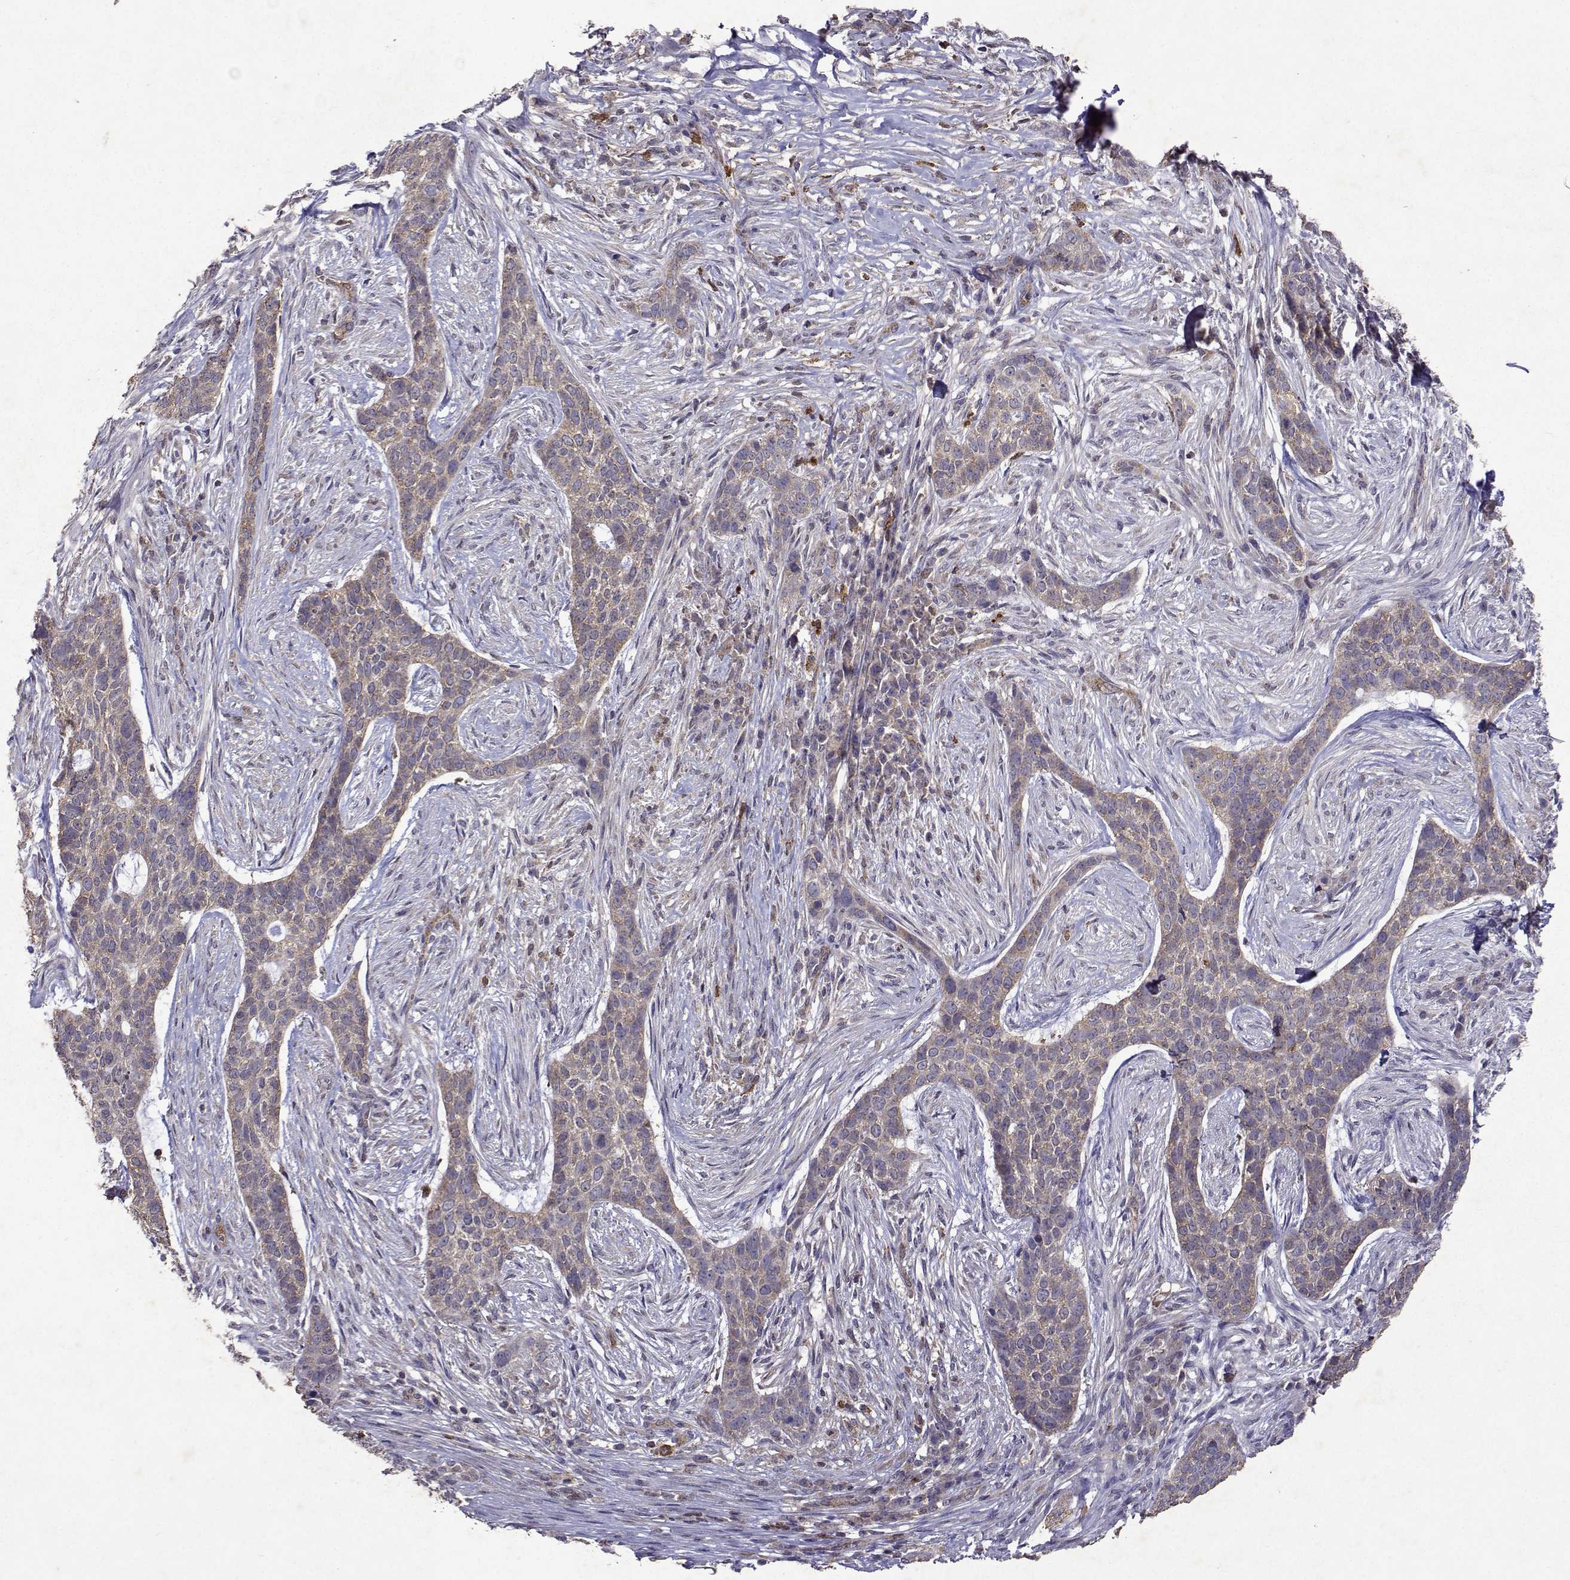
{"staining": {"intensity": "negative", "quantity": "none", "location": "none"}, "tissue": "skin cancer", "cell_type": "Tumor cells", "image_type": "cancer", "snomed": [{"axis": "morphology", "description": "Basal cell carcinoma"}, {"axis": "topography", "description": "Skin"}], "caption": "Micrograph shows no protein positivity in tumor cells of skin cancer (basal cell carcinoma) tissue.", "gene": "APAF1", "patient": {"sex": "female", "age": 69}}